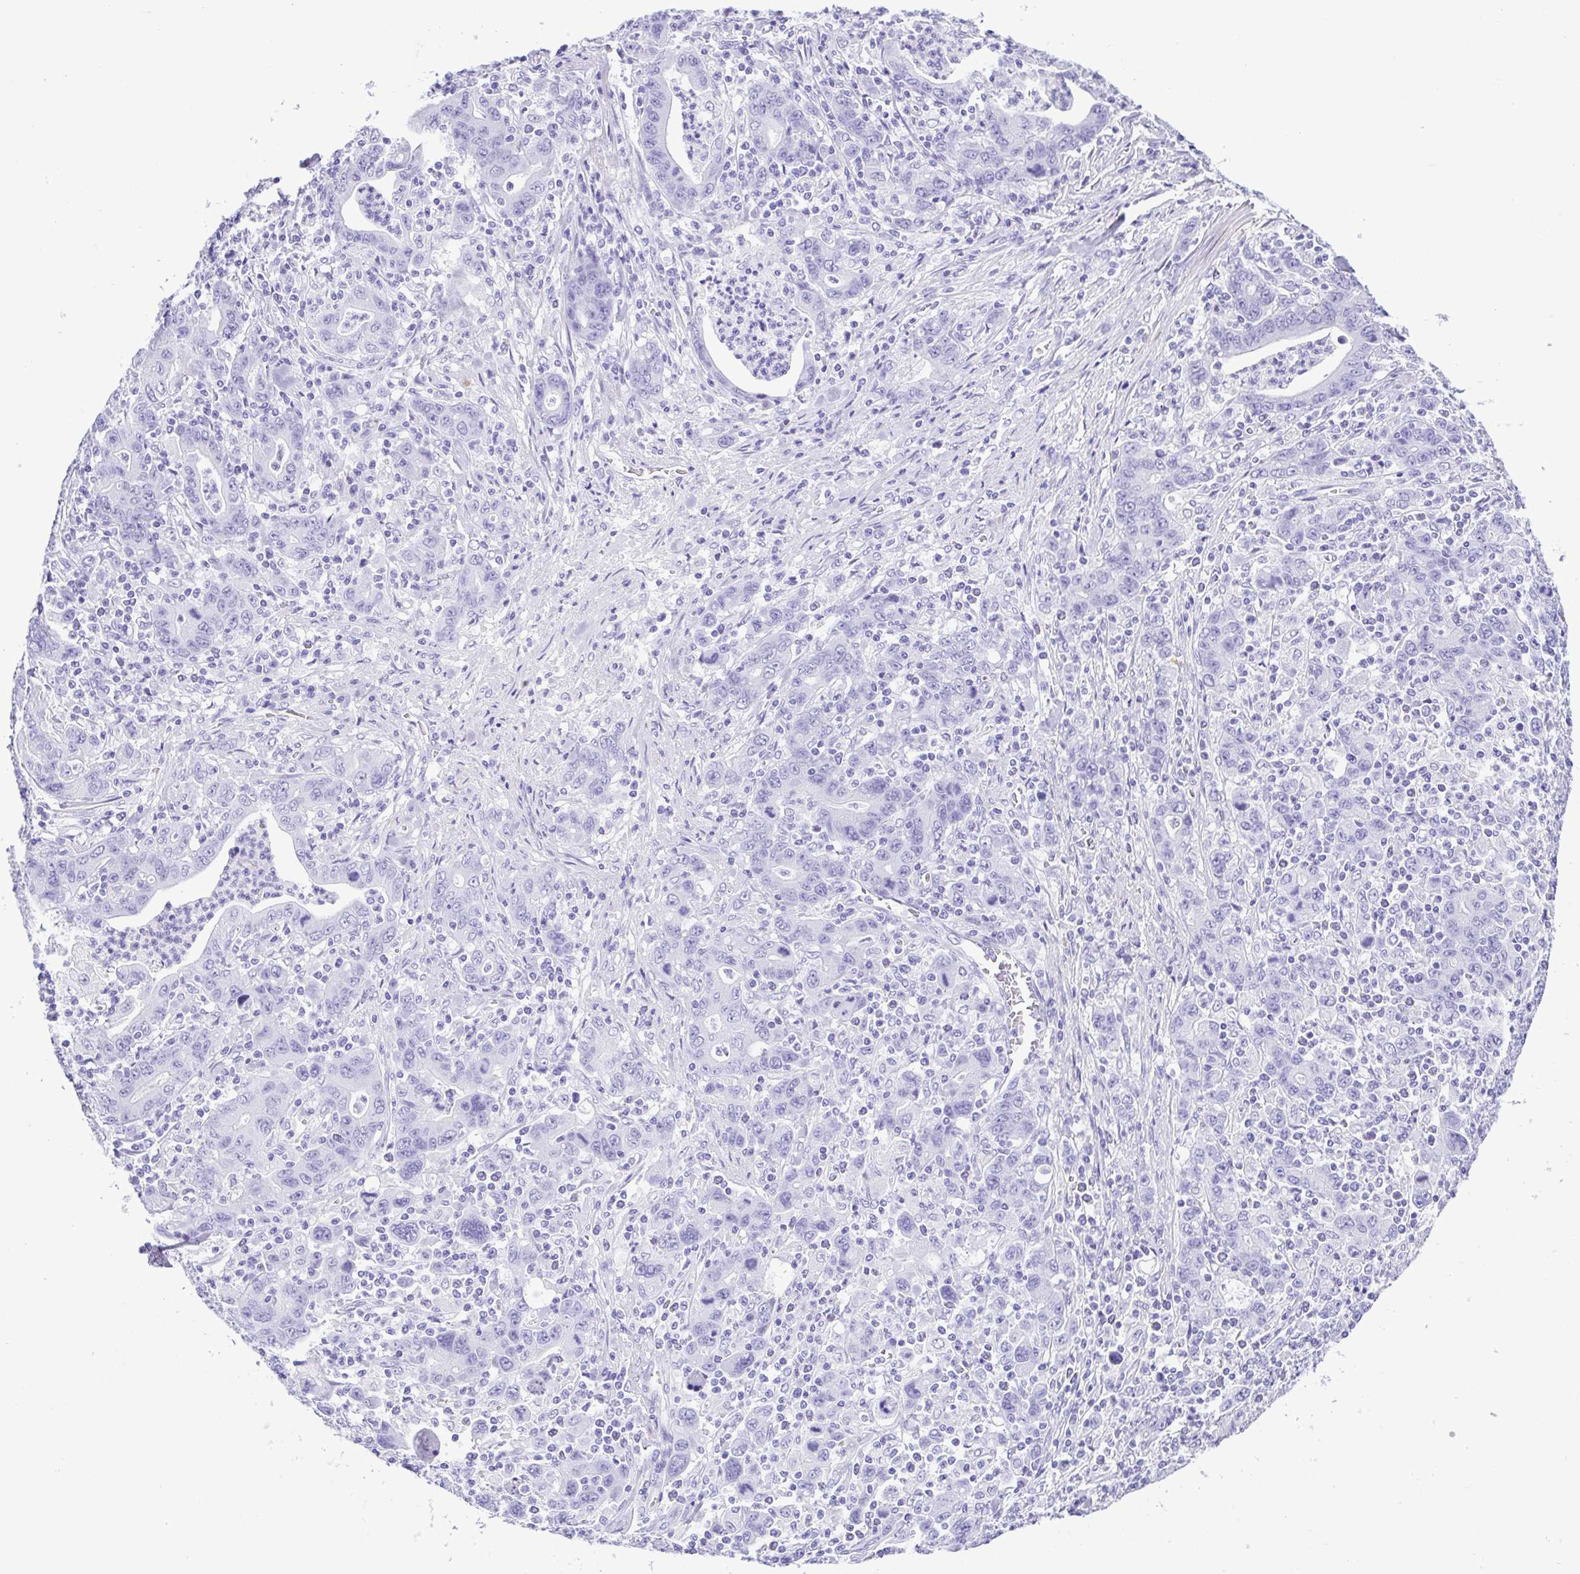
{"staining": {"intensity": "negative", "quantity": "none", "location": "none"}, "tissue": "stomach cancer", "cell_type": "Tumor cells", "image_type": "cancer", "snomed": [{"axis": "morphology", "description": "Adenocarcinoma, NOS"}, {"axis": "topography", "description": "Stomach, upper"}], "caption": "IHC micrograph of human stomach adenocarcinoma stained for a protein (brown), which shows no positivity in tumor cells.", "gene": "OVGP1", "patient": {"sex": "male", "age": 69}}